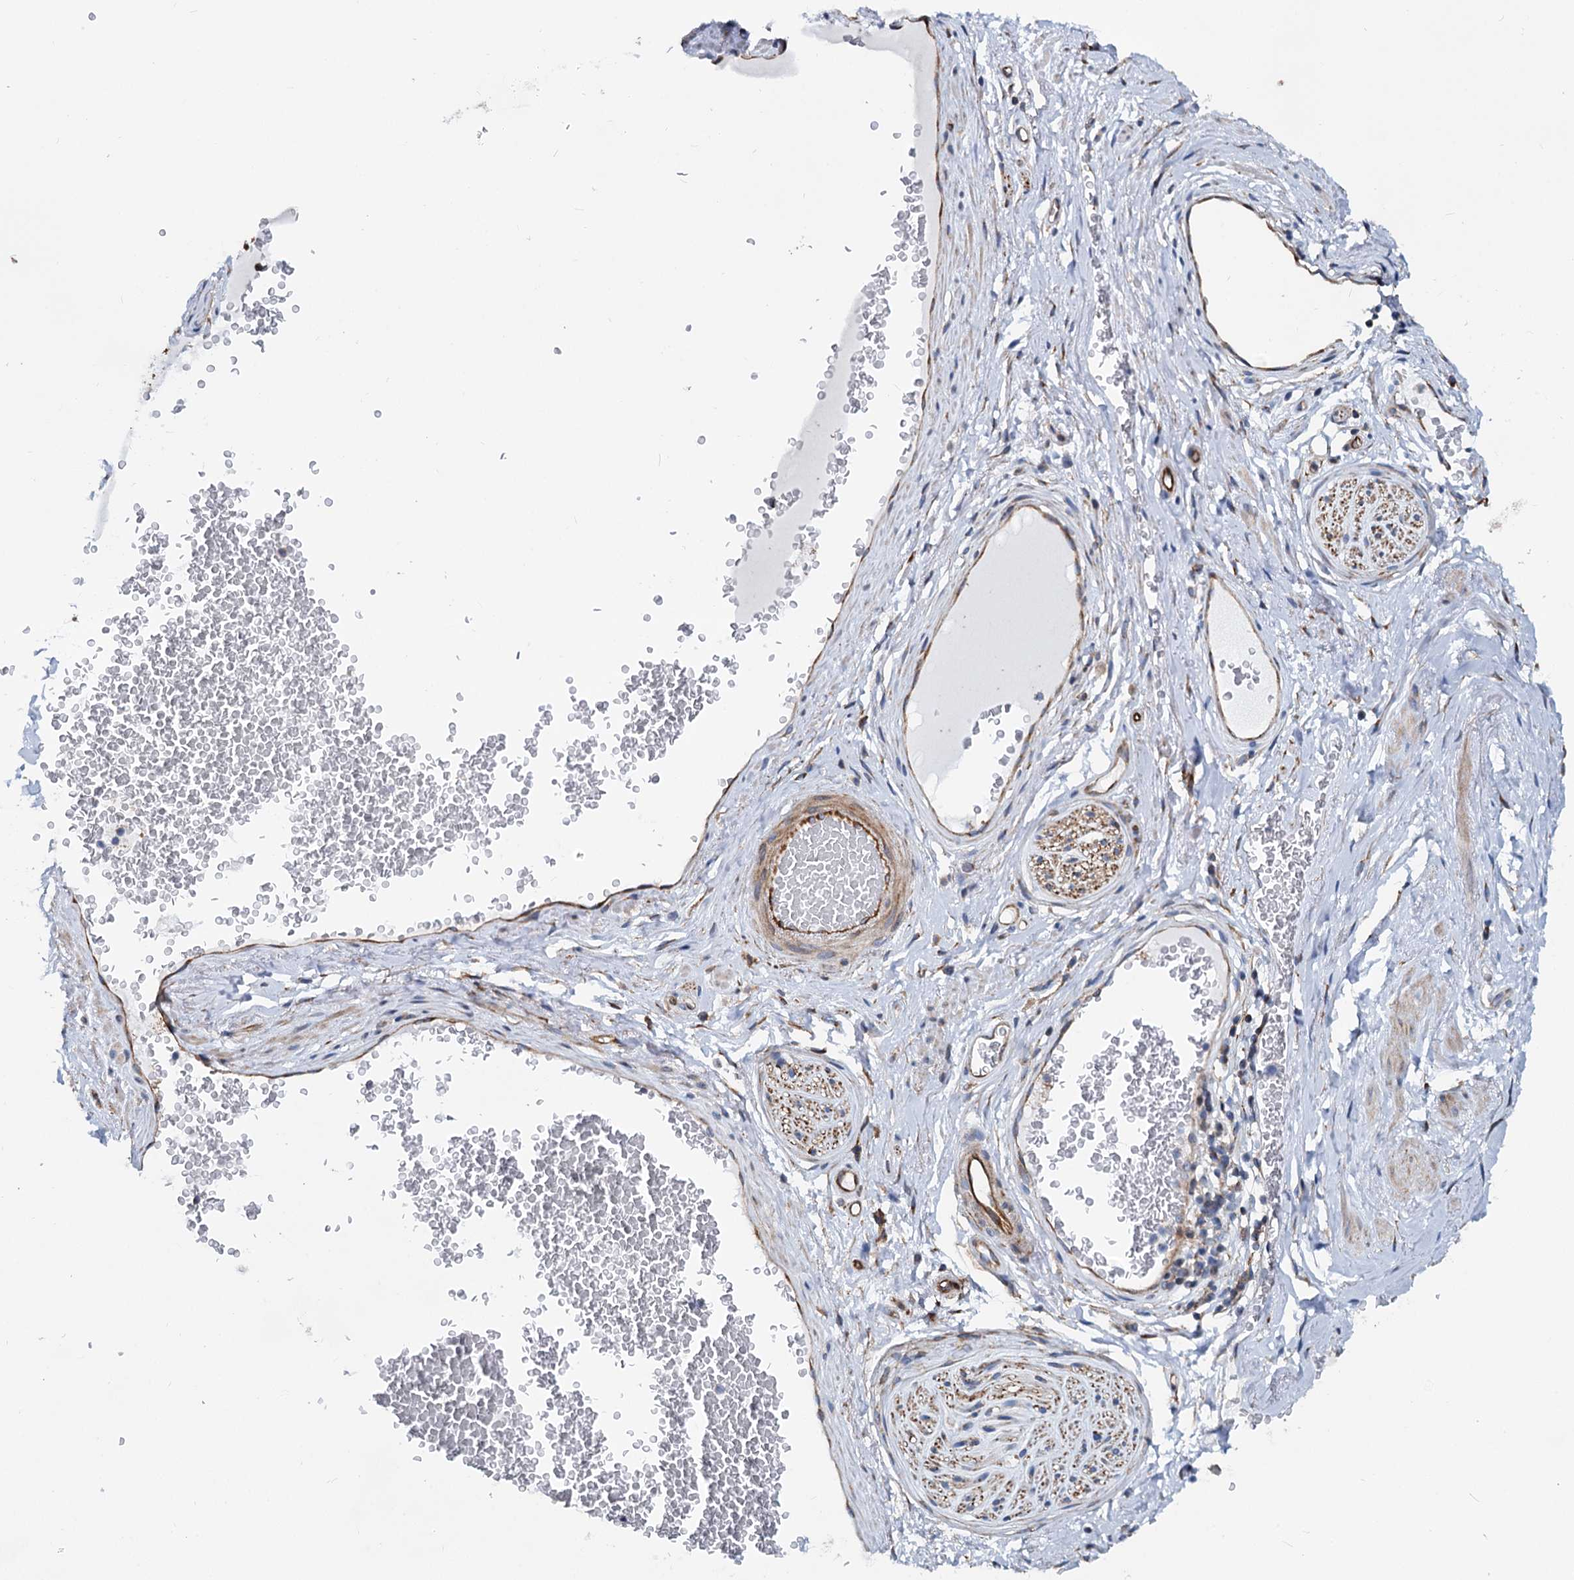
{"staining": {"intensity": "weak", "quantity": "<25%", "location": "cytoplasmic/membranous"}, "tissue": "adipose tissue", "cell_type": "Adipocytes", "image_type": "normal", "snomed": [{"axis": "morphology", "description": "Normal tissue, NOS"}, {"axis": "morphology", "description": "Adenocarcinoma, NOS"}, {"axis": "topography", "description": "Rectum"}, {"axis": "topography", "description": "Vagina"}, {"axis": "topography", "description": "Peripheral nerve tissue"}], "caption": "Immunohistochemistry histopathology image of unremarkable adipose tissue: human adipose tissue stained with DAB (3,3'-diaminobenzidine) demonstrates no significant protein staining in adipocytes.", "gene": "PSEN1", "patient": {"sex": "female", "age": 71}}